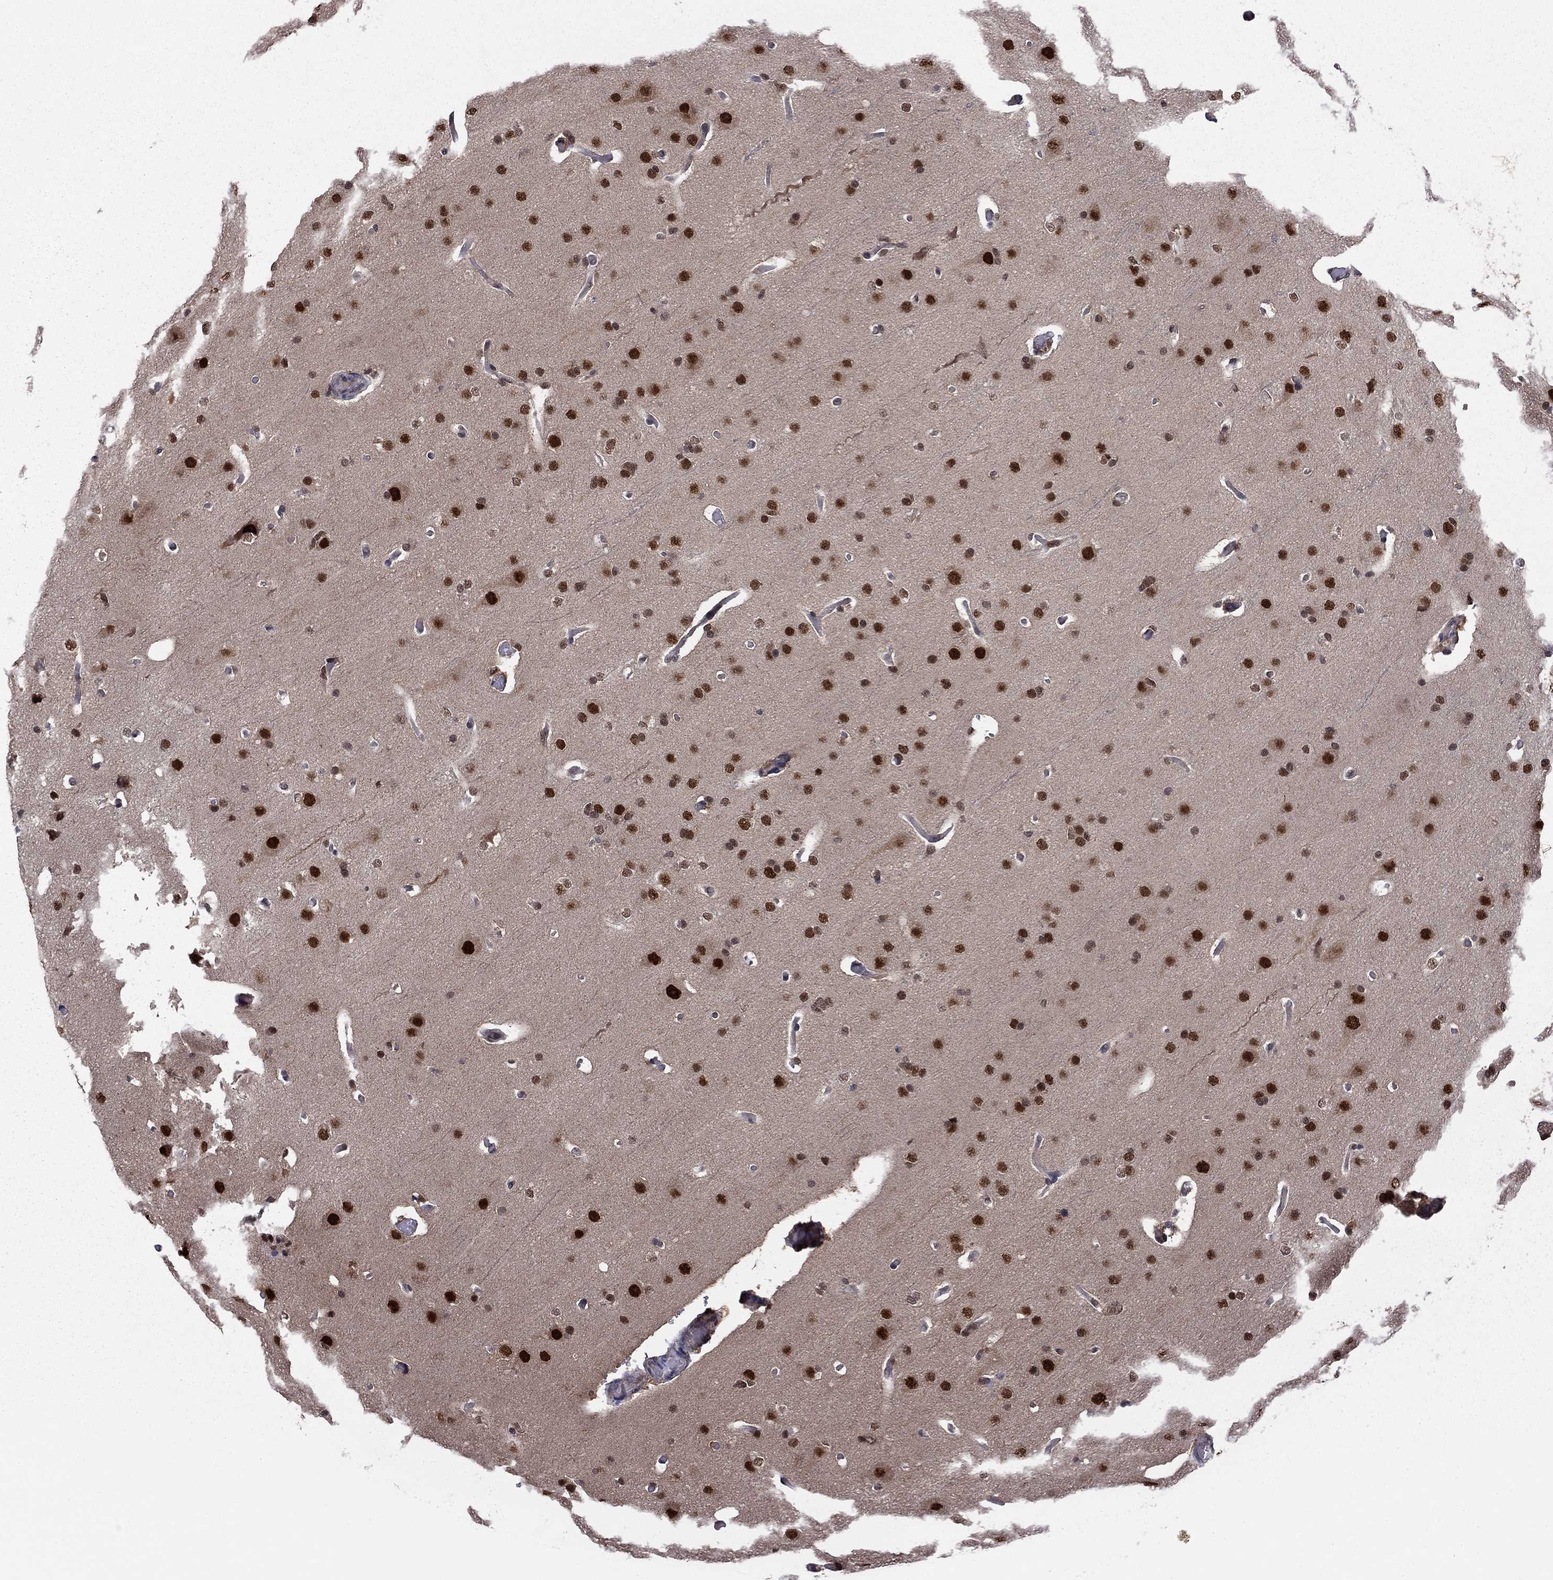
{"staining": {"intensity": "strong", "quantity": "25%-75%", "location": "nuclear"}, "tissue": "glioma", "cell_type": "Tumor cells", "image_type": "cancer", "snomed": [{"axis": "morphology", "description": "Glioma, malignant, Low grade"}, {"axis": "topography", "description": "Brain"}], "caption": "DAB (3,3'-diaminobenzidine) immunohistochemical staining of human low-grade glioma (malignant) exhibits strong nuclear protein staining in about 25%-75% of tumor cells.", "gene": "PSMD2", "patient": {"sex": "male", "age": 41}}